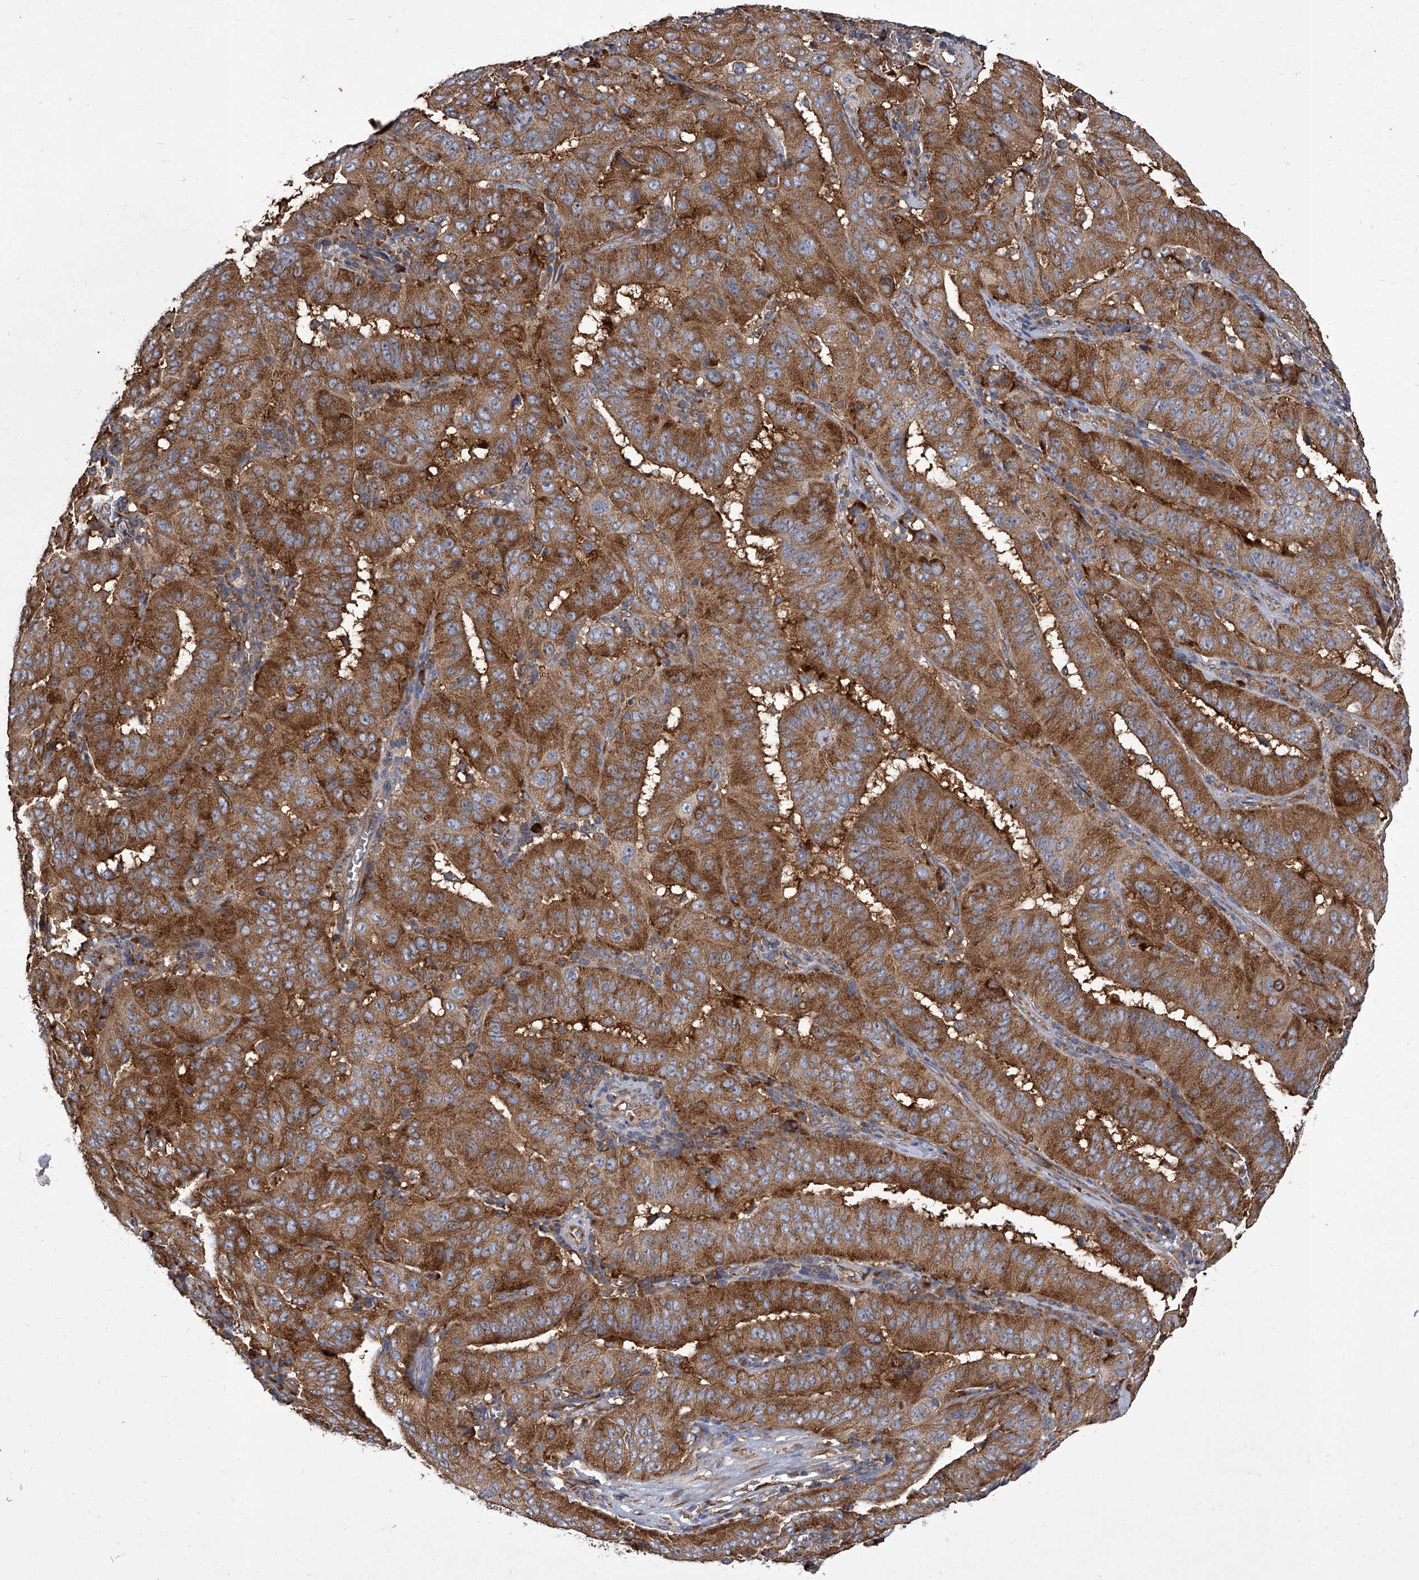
{"staining": {"intensity": "strong", "quantity": ">75%", "location": "cytoplasmic/membranous"}, "tissue": "pancreatic cancer", "cell_type": "Tumor cells", "image_type": "cancer", "snomed": [{"axis": "morphology", "description": "Adenocarcinoma, NOS"}, {"axis": "topography", "description": "Pancreas"}], "caption": "A brown stain highlights strong cytoplasmic/membranous staining of a protein in human pancreatic adenocarcinoma tumor cells.", "gene": "EIF2S2", "patient": {"sex": "male", "age": 63}}